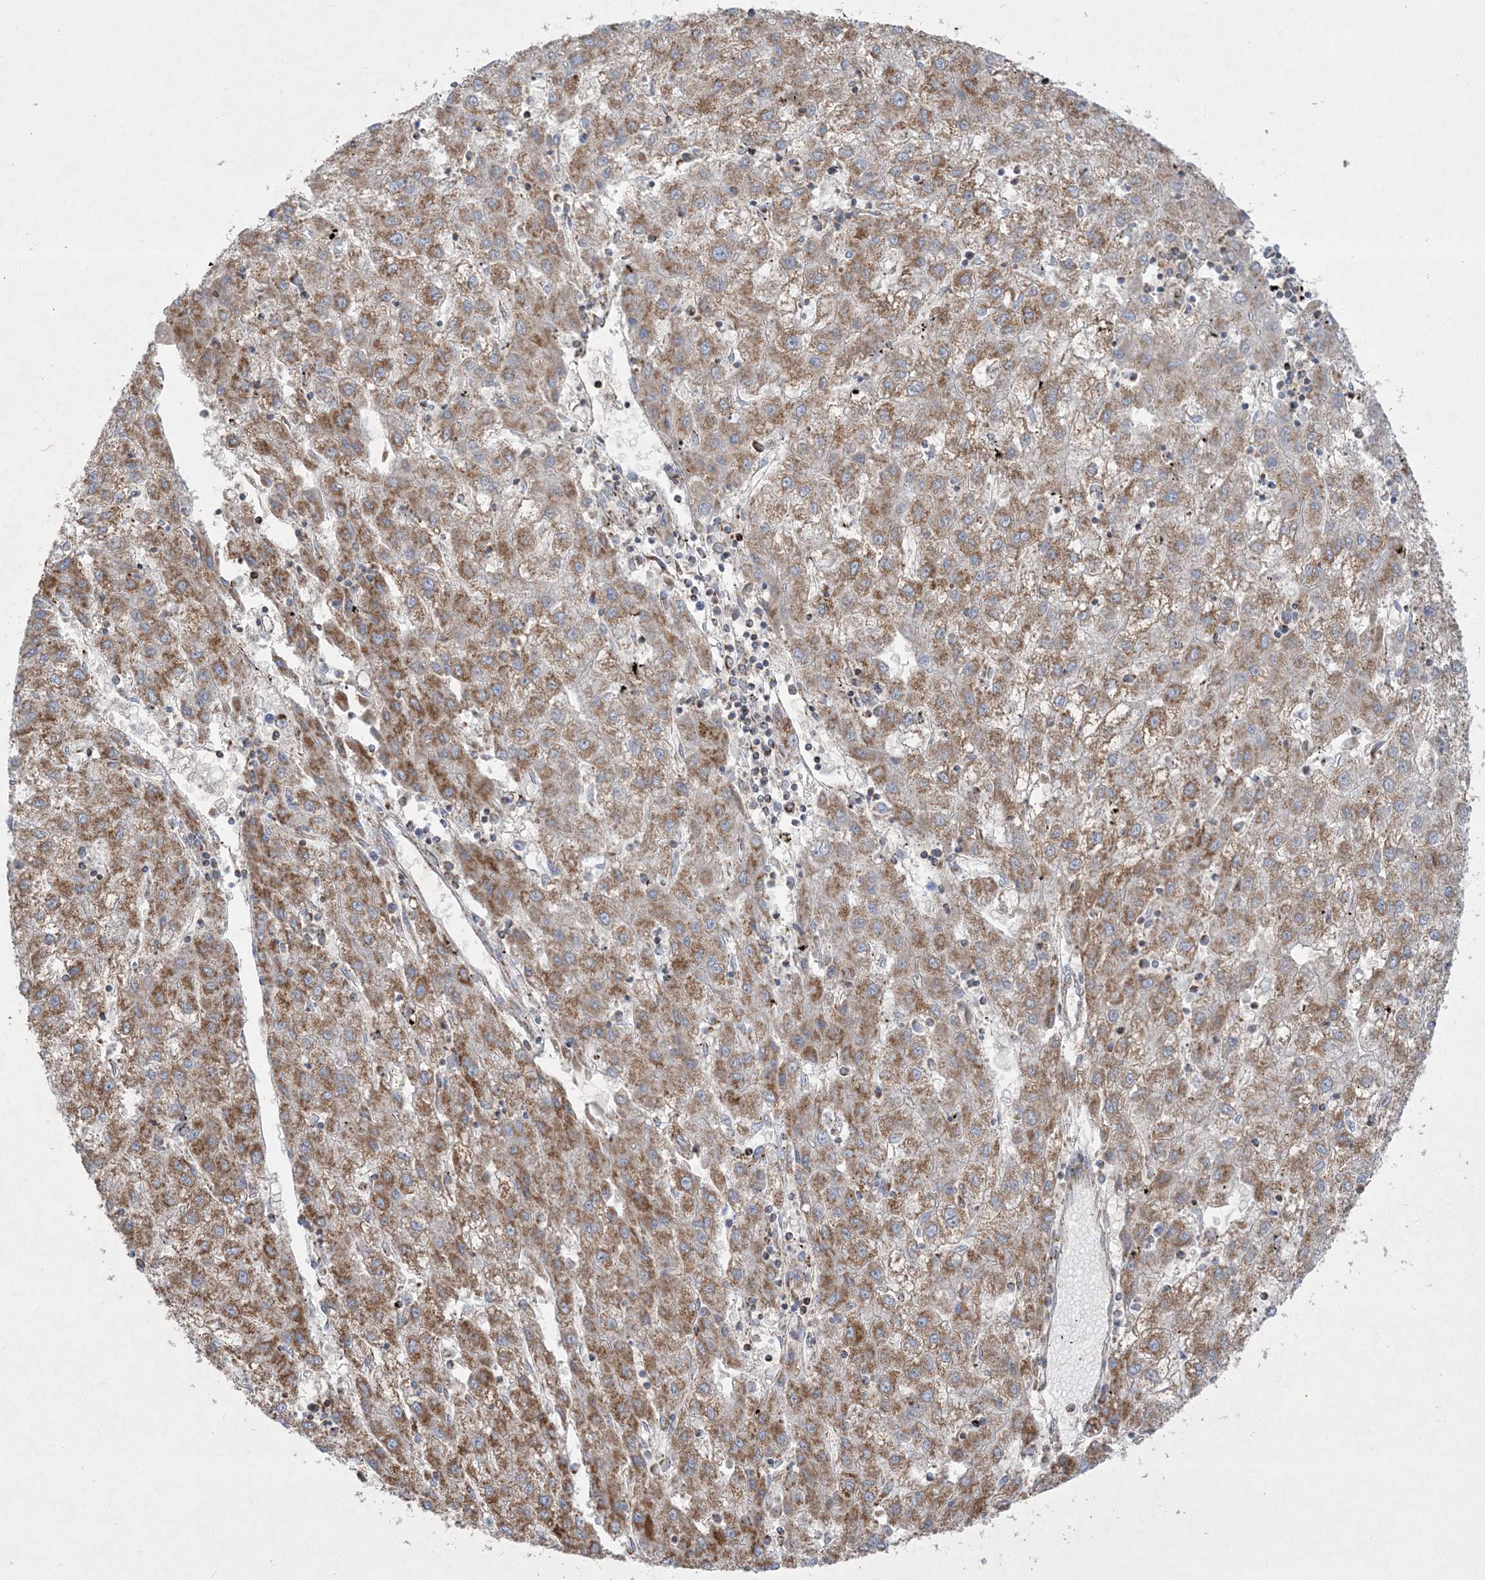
{"staining": {"intensity": "moderate", "quantity": ">75%", "location": "cytoplasmic/membranous"}, "tissue": "liver cancer", "cell_type": "Tumor cells", "image_type": "cancer", "snomed": [{"axis": "morphology", "description": "Carcinoma, Hepatocellular, NOS"}, {"axis": "topography", "description": "Liver"}], "caption": "Immunohistochemical staining of liver cancer displays medium levels of moderate cytoplasmic/membranous staining in about >75% of tumor cells.", "gene": "BEND4", "patient": {"sex": "male", "age": 72}}